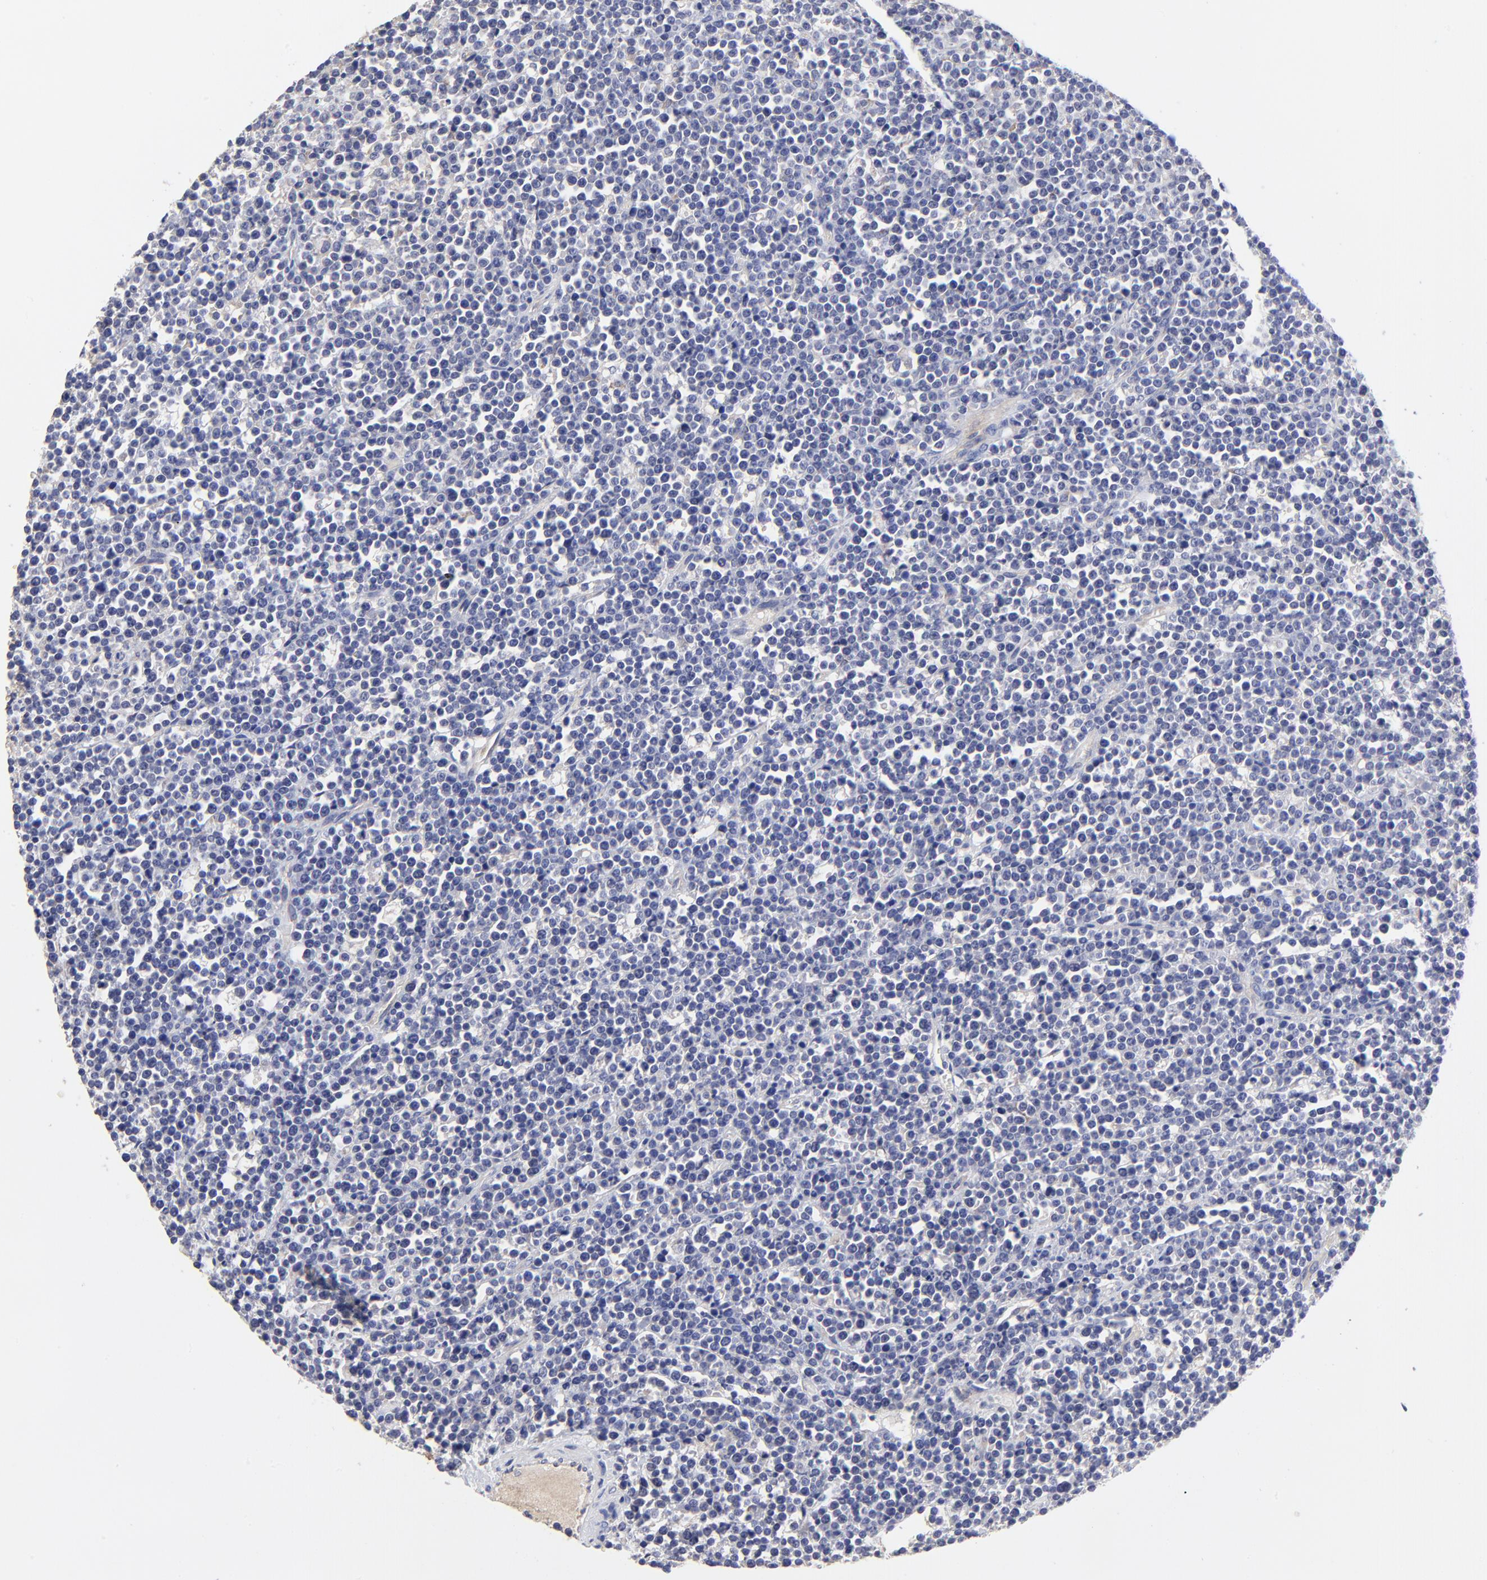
{"staining": {"intensity": "negative", "quantity": "none", "location": "none"}, "tissue": "lymphoma", "cell_type": "Tumor cells", "image_type": "cancer", "snomed": [{"axis": "morphology", "description": "Malignant lymphoma, non-Hodgkin's type, High grade"}, {"axis": "topography", "description": "Ovary"}], "caption": "Immunohistochemistry (IHC) of human high-grade malignant lymphoma, non-Hodgkin's type reveals no staining in tumor cells.", "gene": "SULF2", "patient": {"sex": "female", "age": 56}}